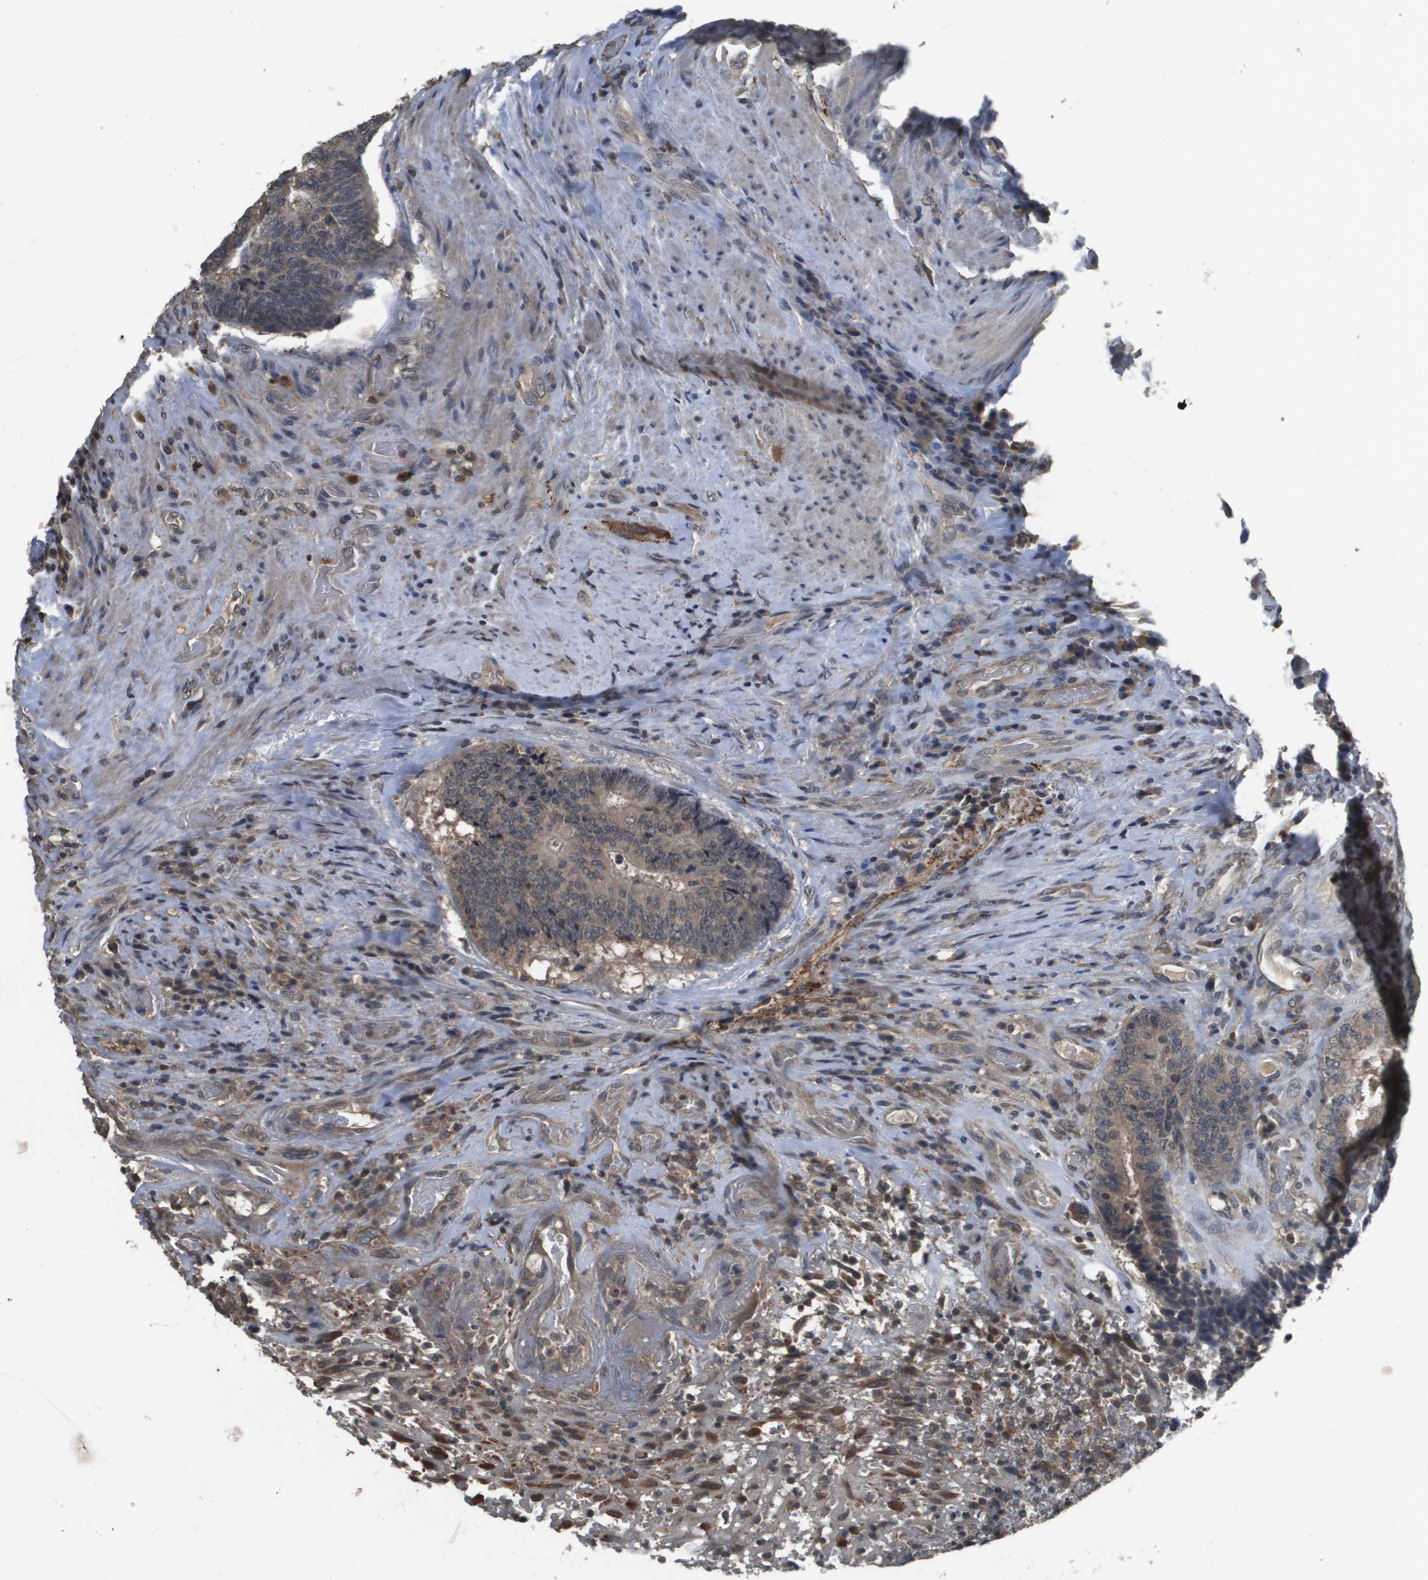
{"staining": {"intensity": "weak", "quantity": ">75%", "location": "cytoplasmic/membranous"}, "tissue": "colorectal cancer", "cell_type": "Tumor cells", "image_type": "cancer", "snomed": [{"axis": "morphology", "description": "Adenocarcinoma, NOS"}, {"axis": "topography", "description": "Rectum"}], "caption": "The histopathology image displays immunohistochemical staining of adenocarcinoma (colorectal). There is weak cytoplasmic/membranous positivity is appreciated in approximately >75% of tumor cells. (Brightfield microscopy of DAB IHC at high magnification).", "gene": "PROC", "patient": {"sex": "male", "age": 72}}